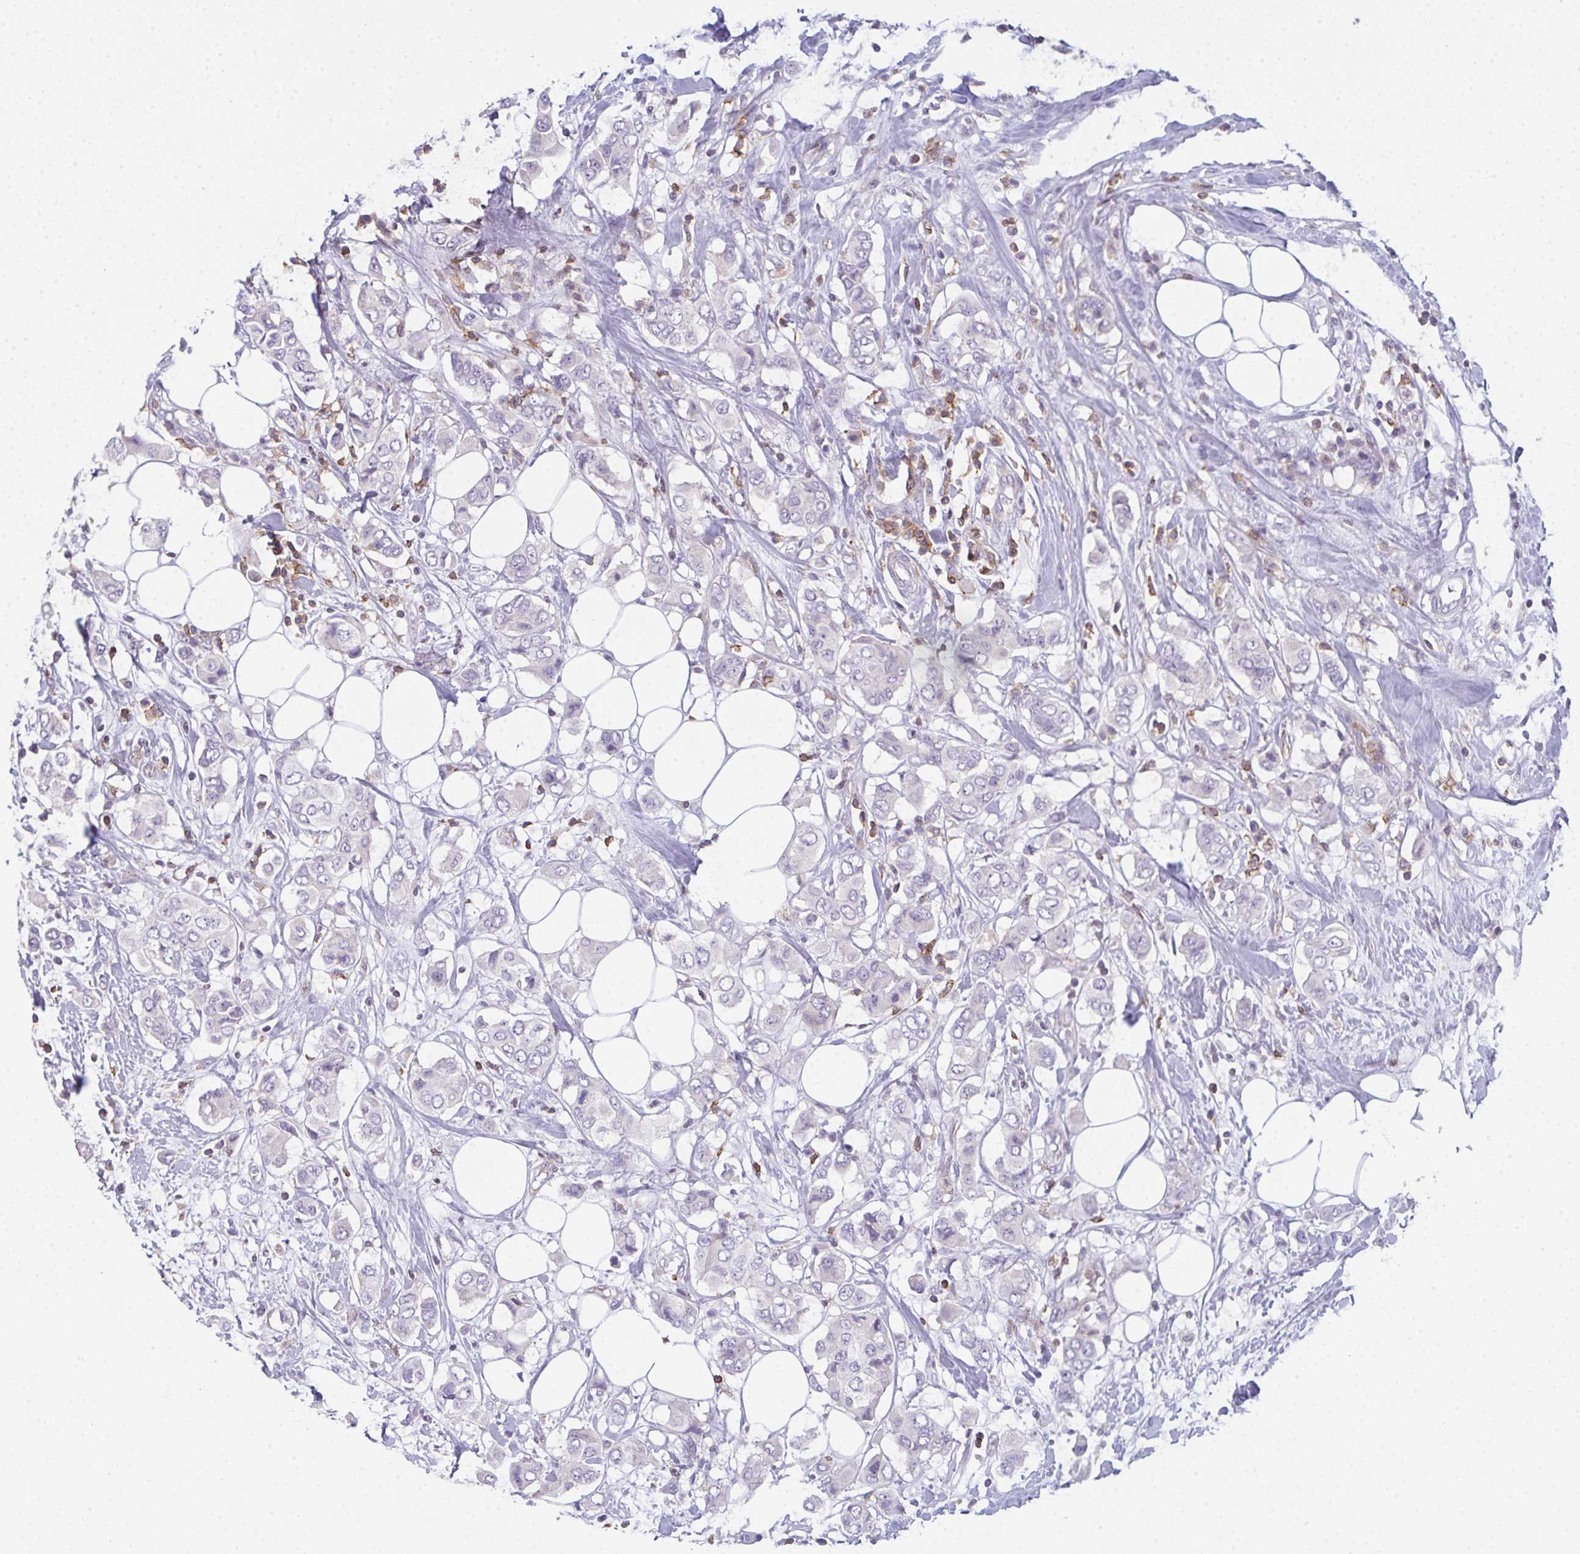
{"staining": {"intensity": "negative", "quantity": "none", "location": "none"}, "tissue": "breast cancer", "cell_type": "Tumor cells", "image_type": "cancer", "snomed": [{"axis": "morphology", "description": "Lobular carcinoma"}, {"axis": "topography", "description": "Breast"}], "caption": "Breast lobular carcinoma was stained to show a protein in brown. There is no significant positivity in tumor cells.", "gene": "CD80", "patient": {"sex": "female", "age": 51}}